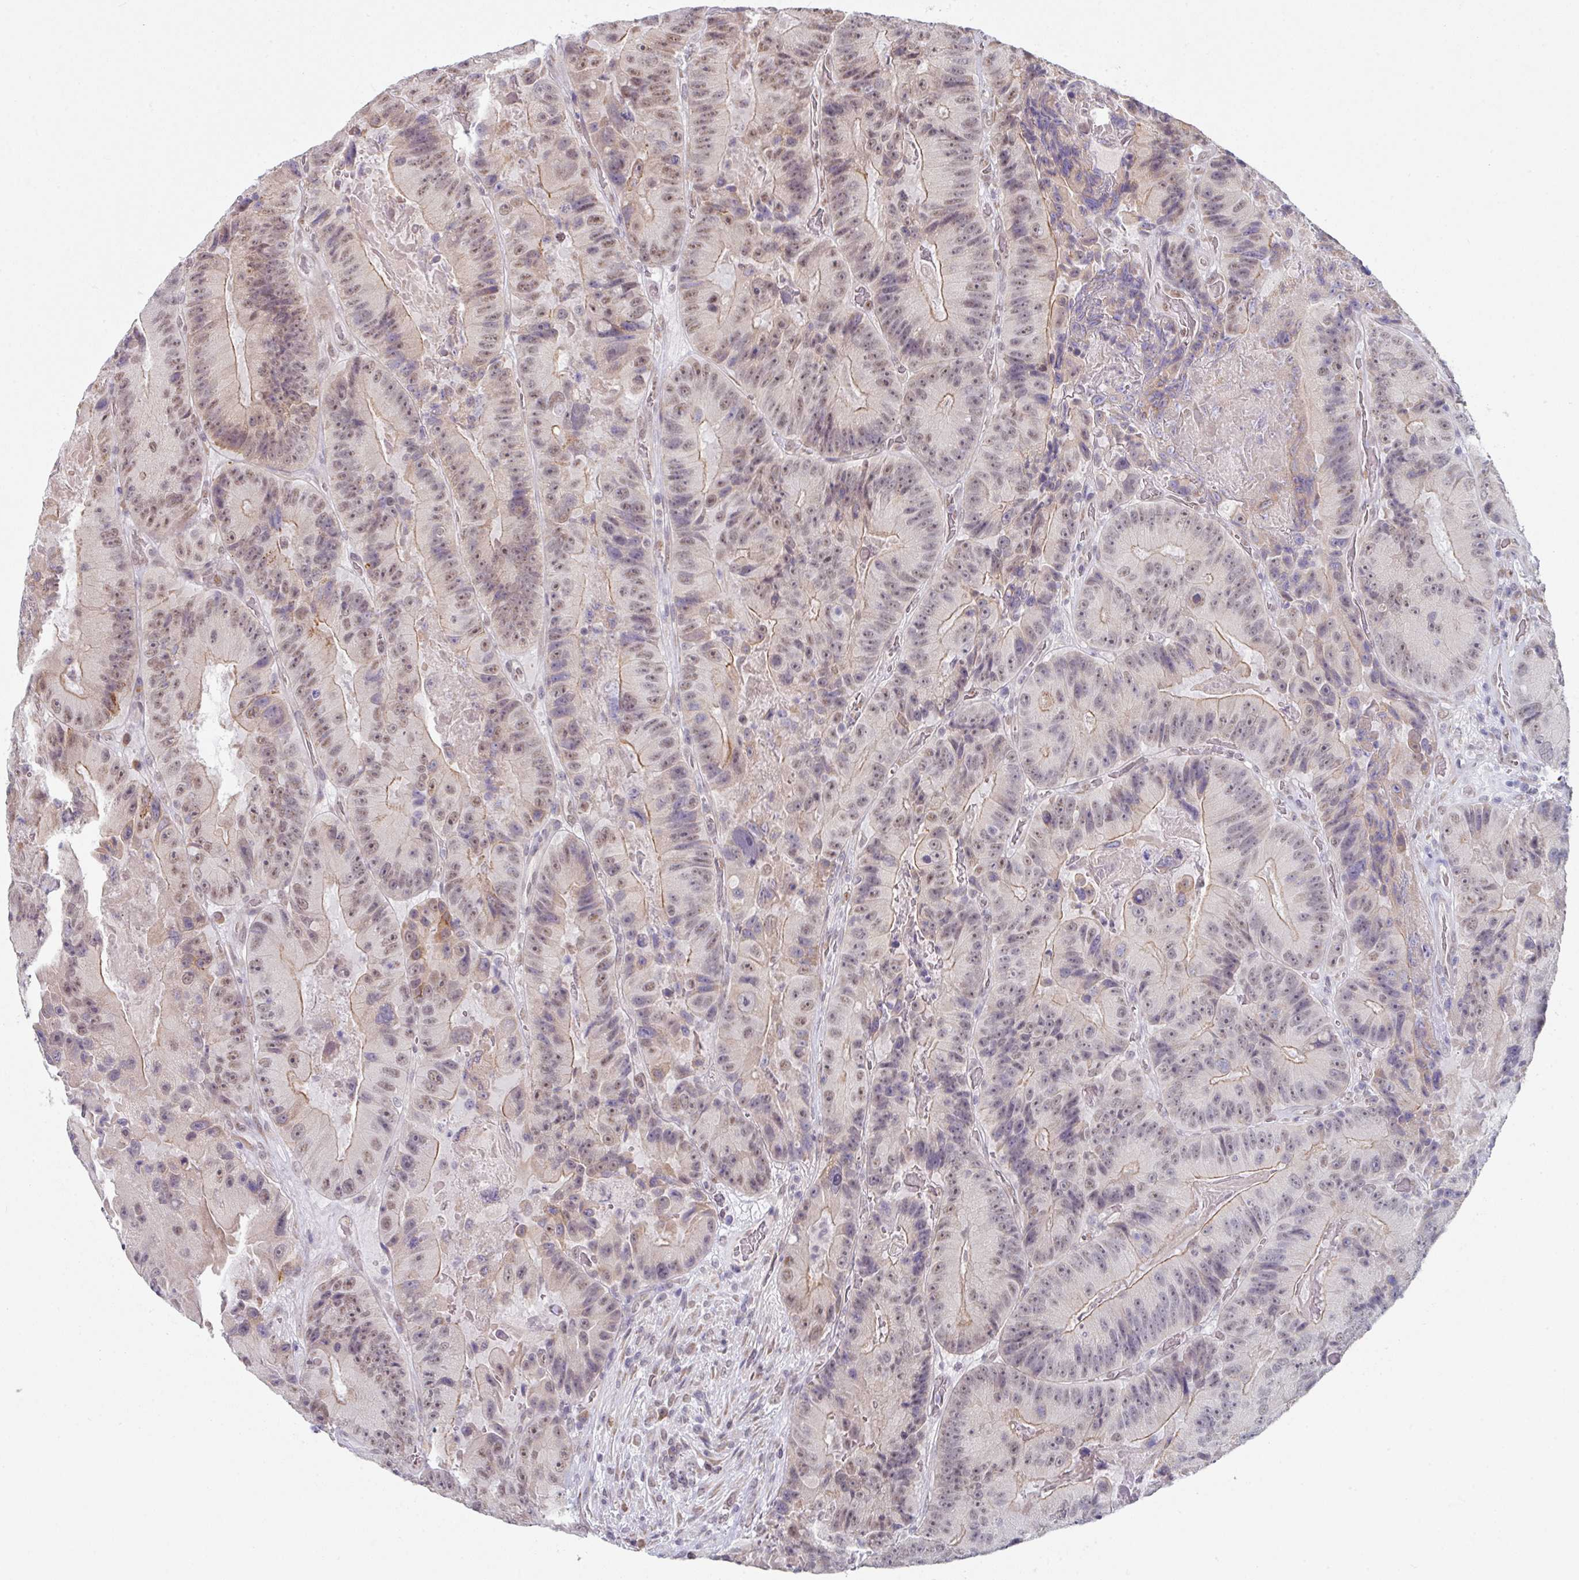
{"staining": {"intensity": "moderate", "quantity": "25%-75%", "location": "cytoplasmic/membranous,nuclear"}, "tissue": "colorectal cancer", "cell_type": "Tumor cells", "image_type": "cancer", "snomed": [{"axis": "morphology", "description": "Adenocarcinoma, NOS"}, {"axis": "topography", "description": "Colon"}], "caption": "Immunohistochemistry histopathology image of neoplastic tissue: human adenocarcinoma (colorectal) stained using IHC exhibits medium levels of moderate protein expression localized specifically in the cytoplasmic/membranous and nuclear of tumor cells, appearing as a cytoplasmic/membranous and nuclear brown color.", "gene": "TMED5", "patient": {"sex": "female", "age": 86}}